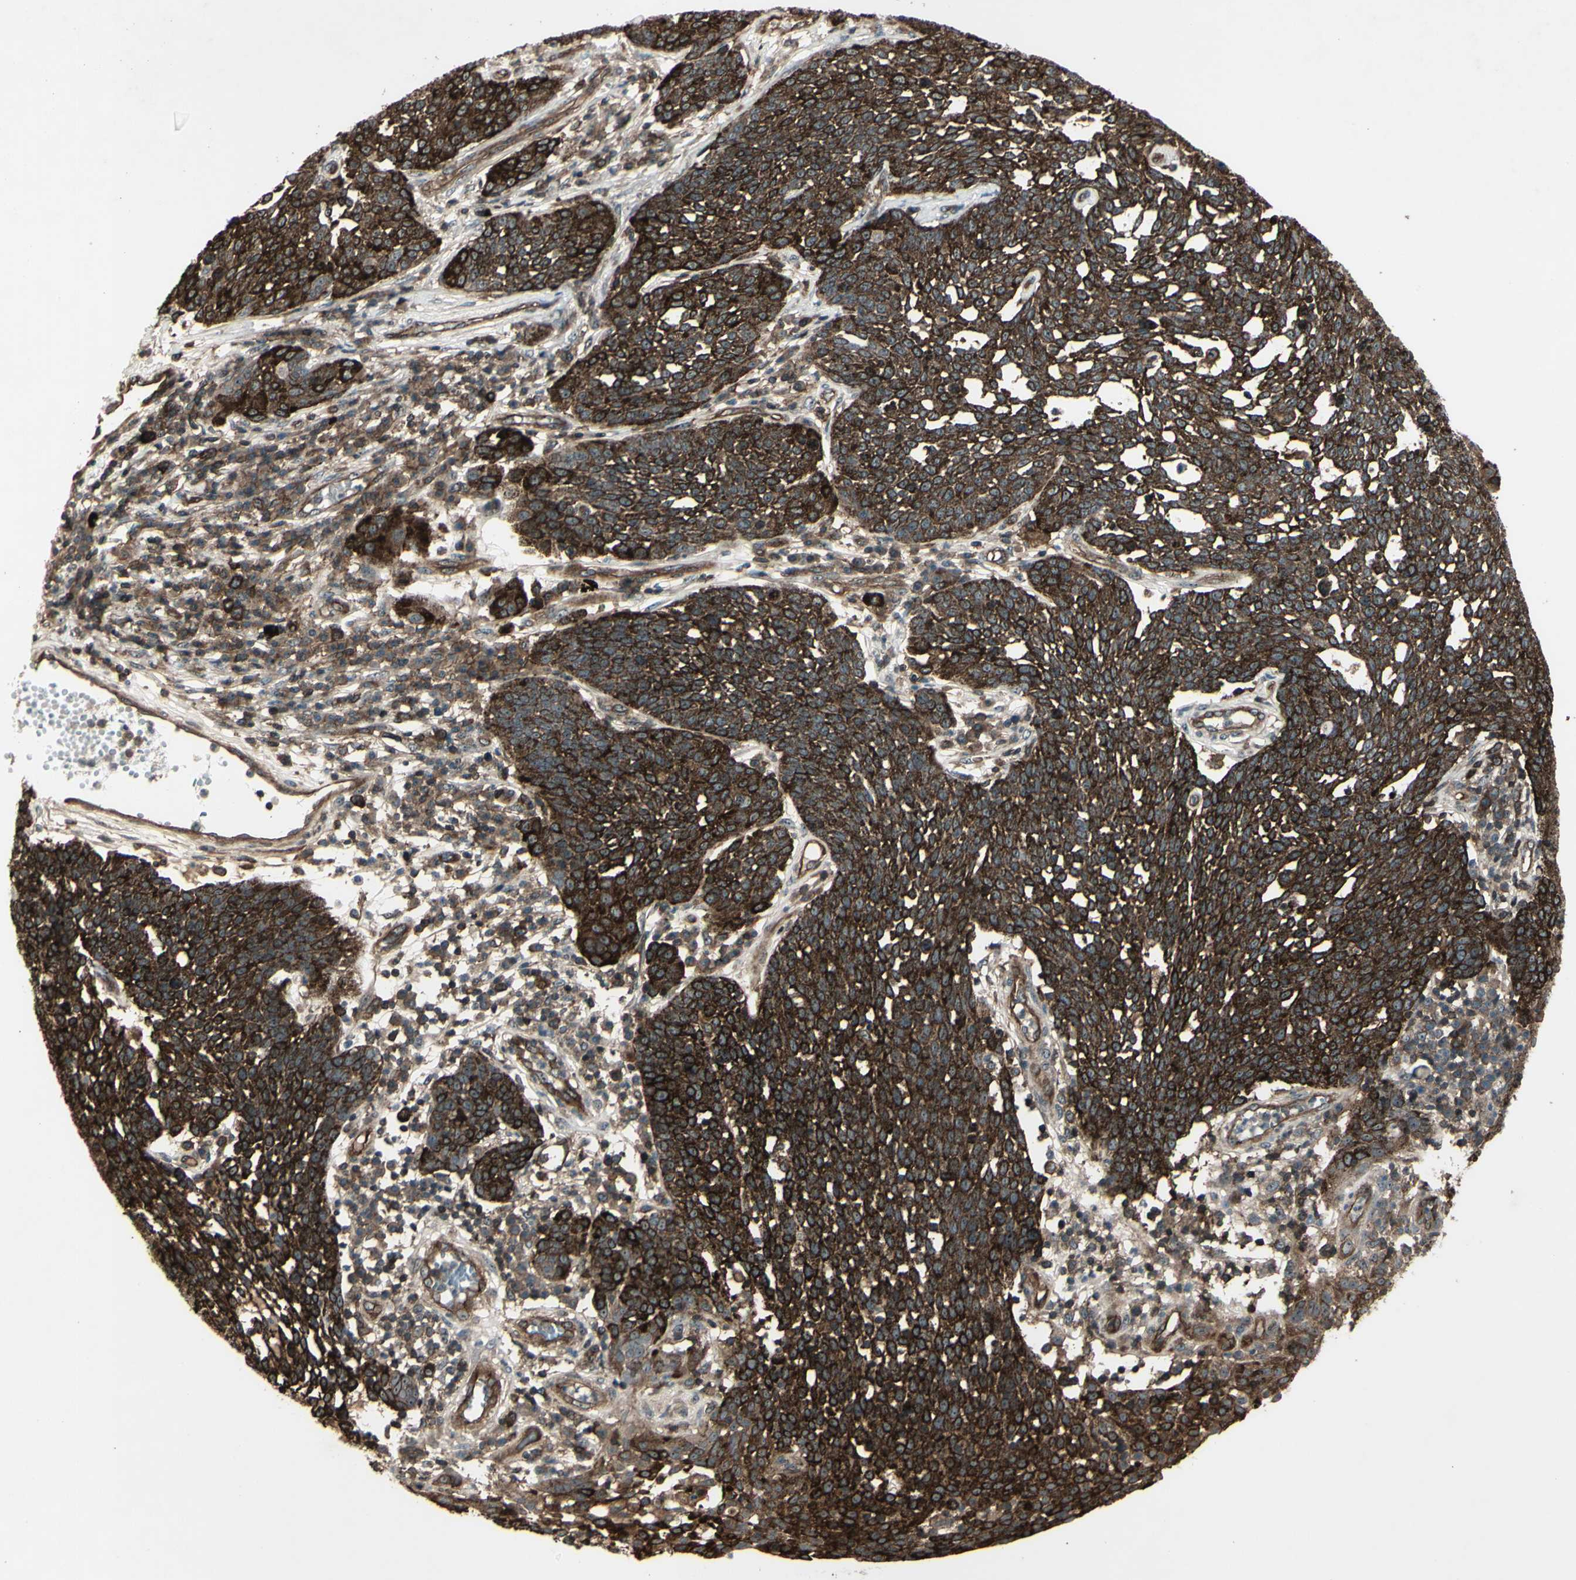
{"staining": {"intensity": "strong", "quantity": ">75%", "location": "cytoplasmic/membranous"}, "tissue": "cervical cancer", "cell_type": "Tumor cells", "image_type": "cancer", "snomed": [{"axis": "morphology", "description": "Squamous cell carcinoma, NOS"}, {"axis": "topography", "description": "Cervix"}], "caption": "Approximately >75% of tumor cells in cervical cancer display strong cytoplasmic/membranous protein expression as visualized by brown immunohistochemical staining.", "gene": "FXYD5", "patient": {"sex": "female", "age": 34}}